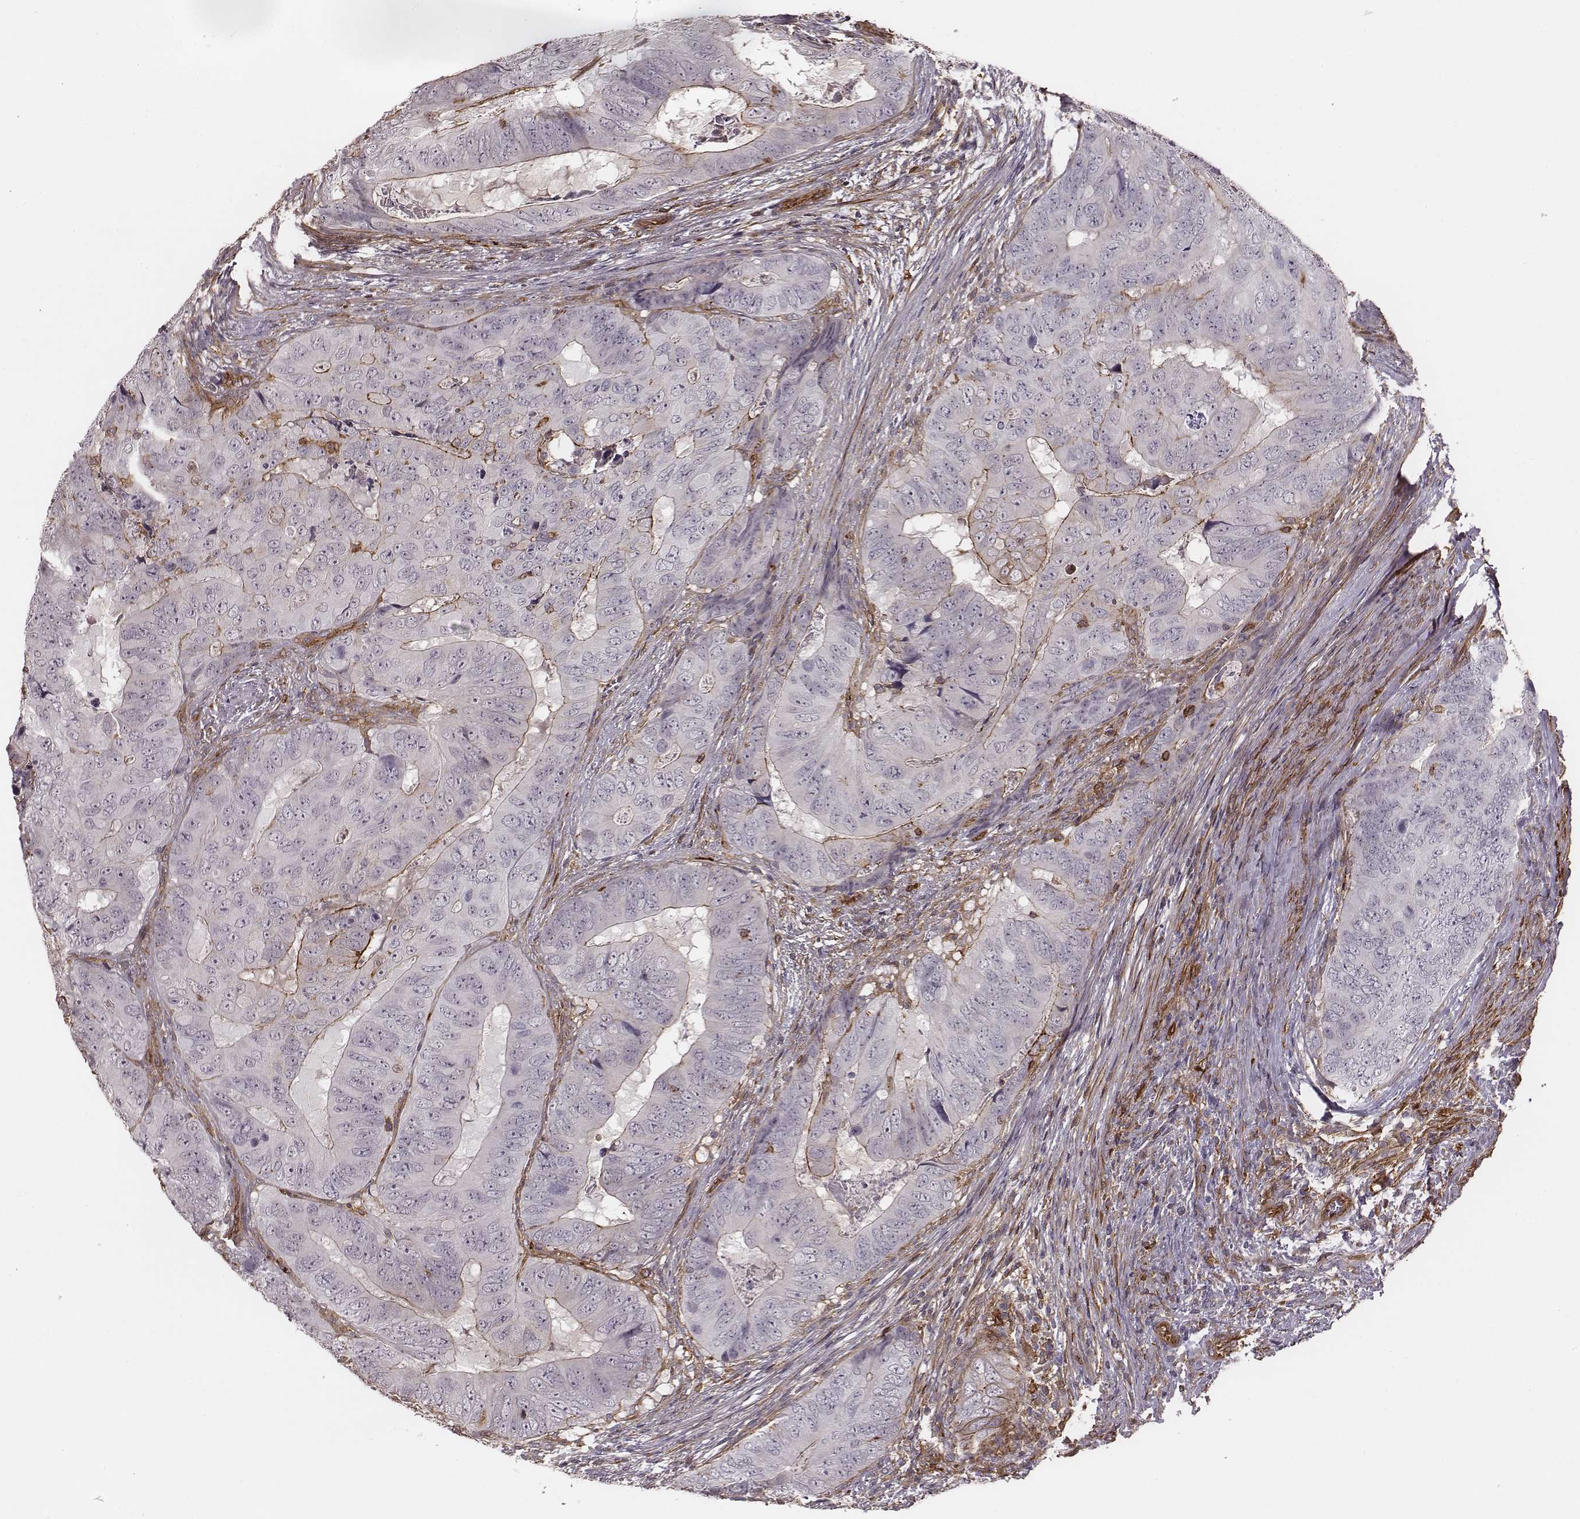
{"staining": {"intensity": "moderate", "quantity": "<25%", "location": "cytoplasmic/membranous"}, "tissue": "colorectal cancer", "cell_type": "Tumor cells", "image_type": "cancer", "snomed": [{"axis": "morphology", "description": "Adenocarcinoma, NOS"}, {"axis": "topography", "description": "Colon"}], "caption": "This is a micrograph of IHC staining of colorectal cancer (adenocarcinoma), which shows moderate positivity in the cytoplasmic/membranous of tumor cells.", "gene": "ZYX", "patient": {"sex": "male", "age": 79}}